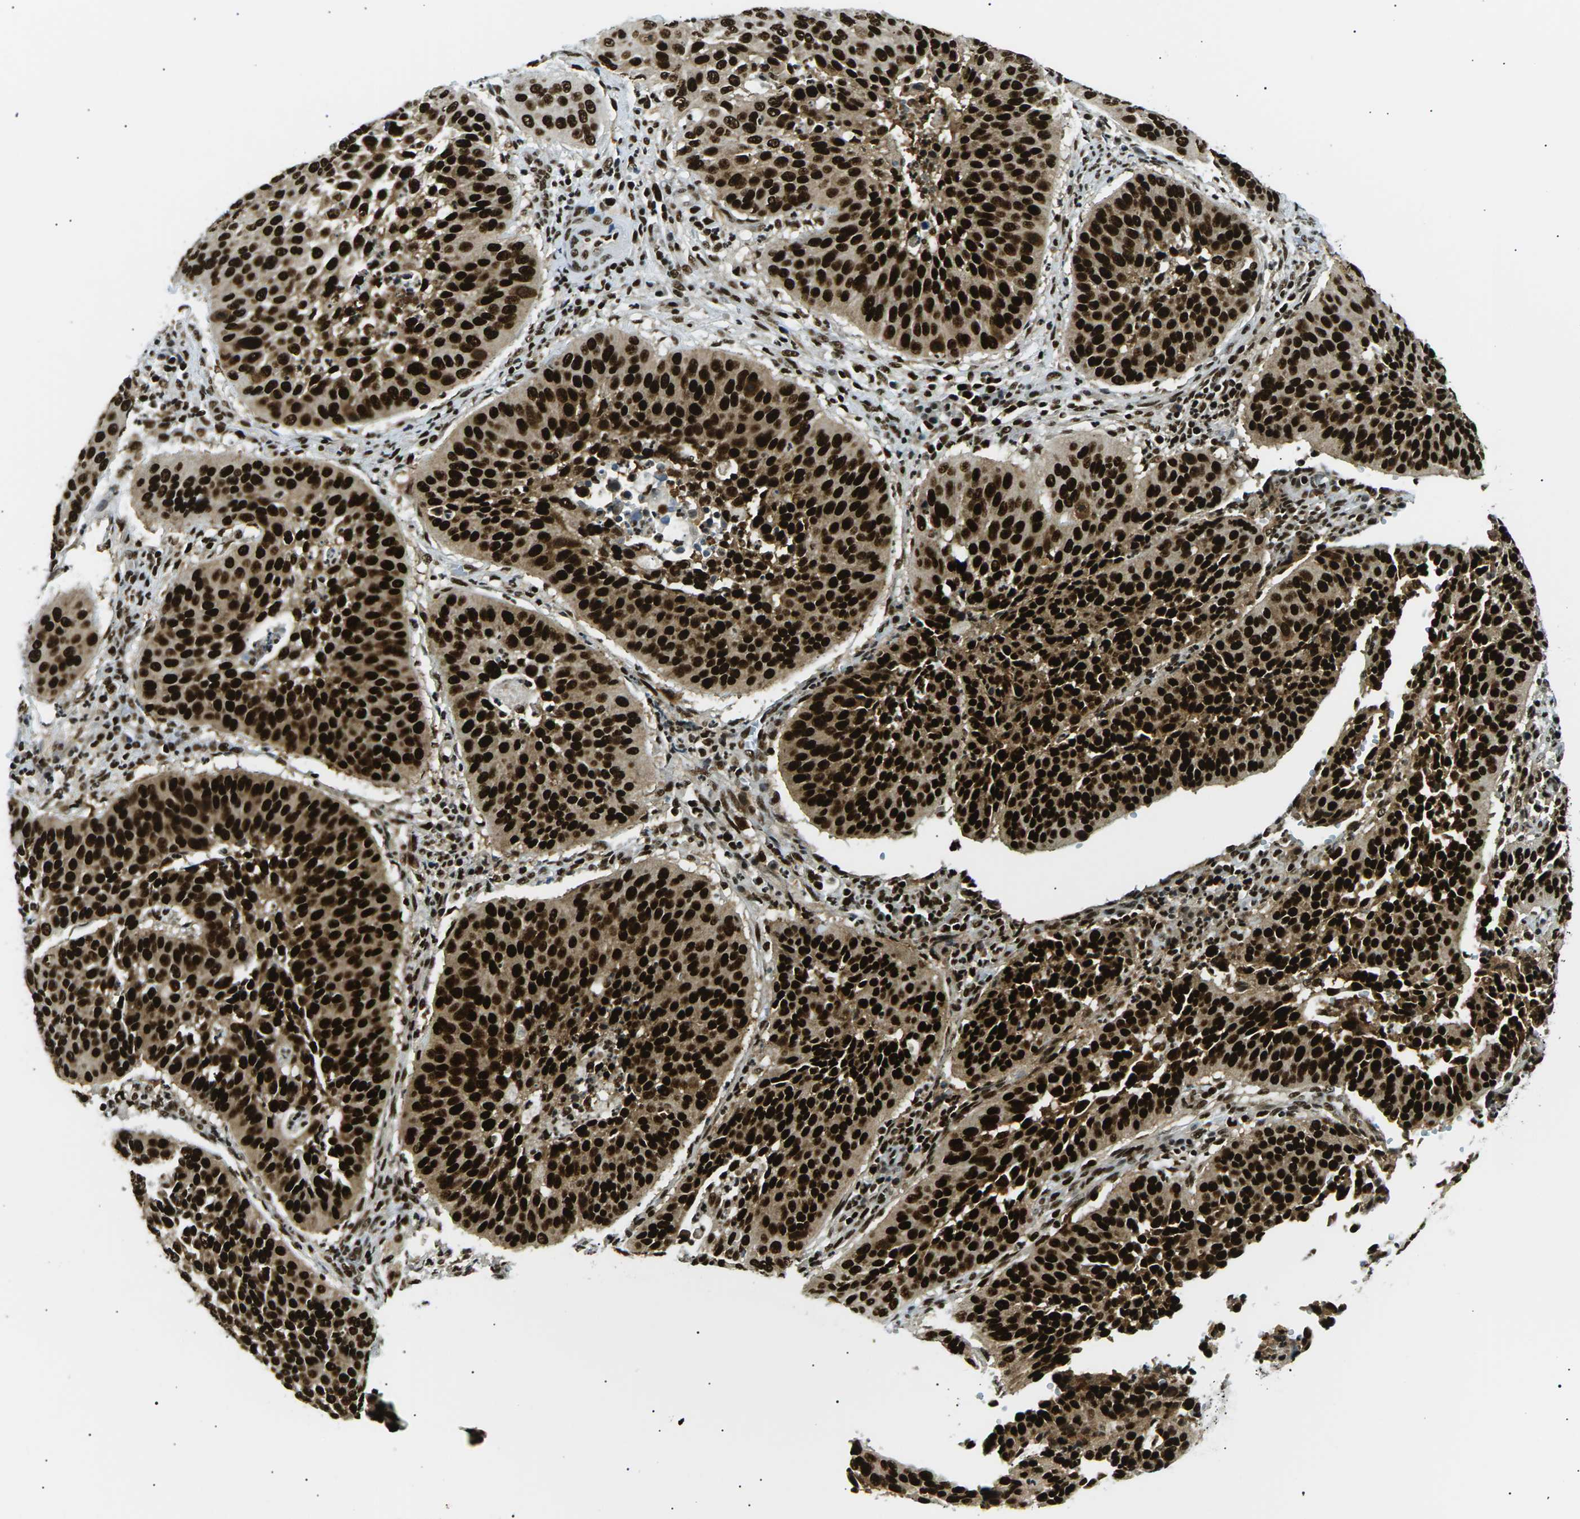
{"staining": {"intensity": "strong", "quantity": ">75%", "location": "cytoplasmic/membranous,nuclear"}, "tissue": "cervical cancer", "cell_type": "Tumor cells", "image_type": "cancer", "snomed": [{"axis": "morphology", "description": "Normal tissue, NOS"}, {"axis": "morphology", "description": "Squamous cell carcinoma, NOS"}, {"axis": "topography", "description": "Cervix"}], "caption": "Protein analysis of squamous cell carcinoma (cervical) tissue reveals strong cytoplasmic/membranous and nuclear positivity in approximately >75% of tumor cells.", "gene": "RPA2", "patient": {"sex": "female", "age": 39}}